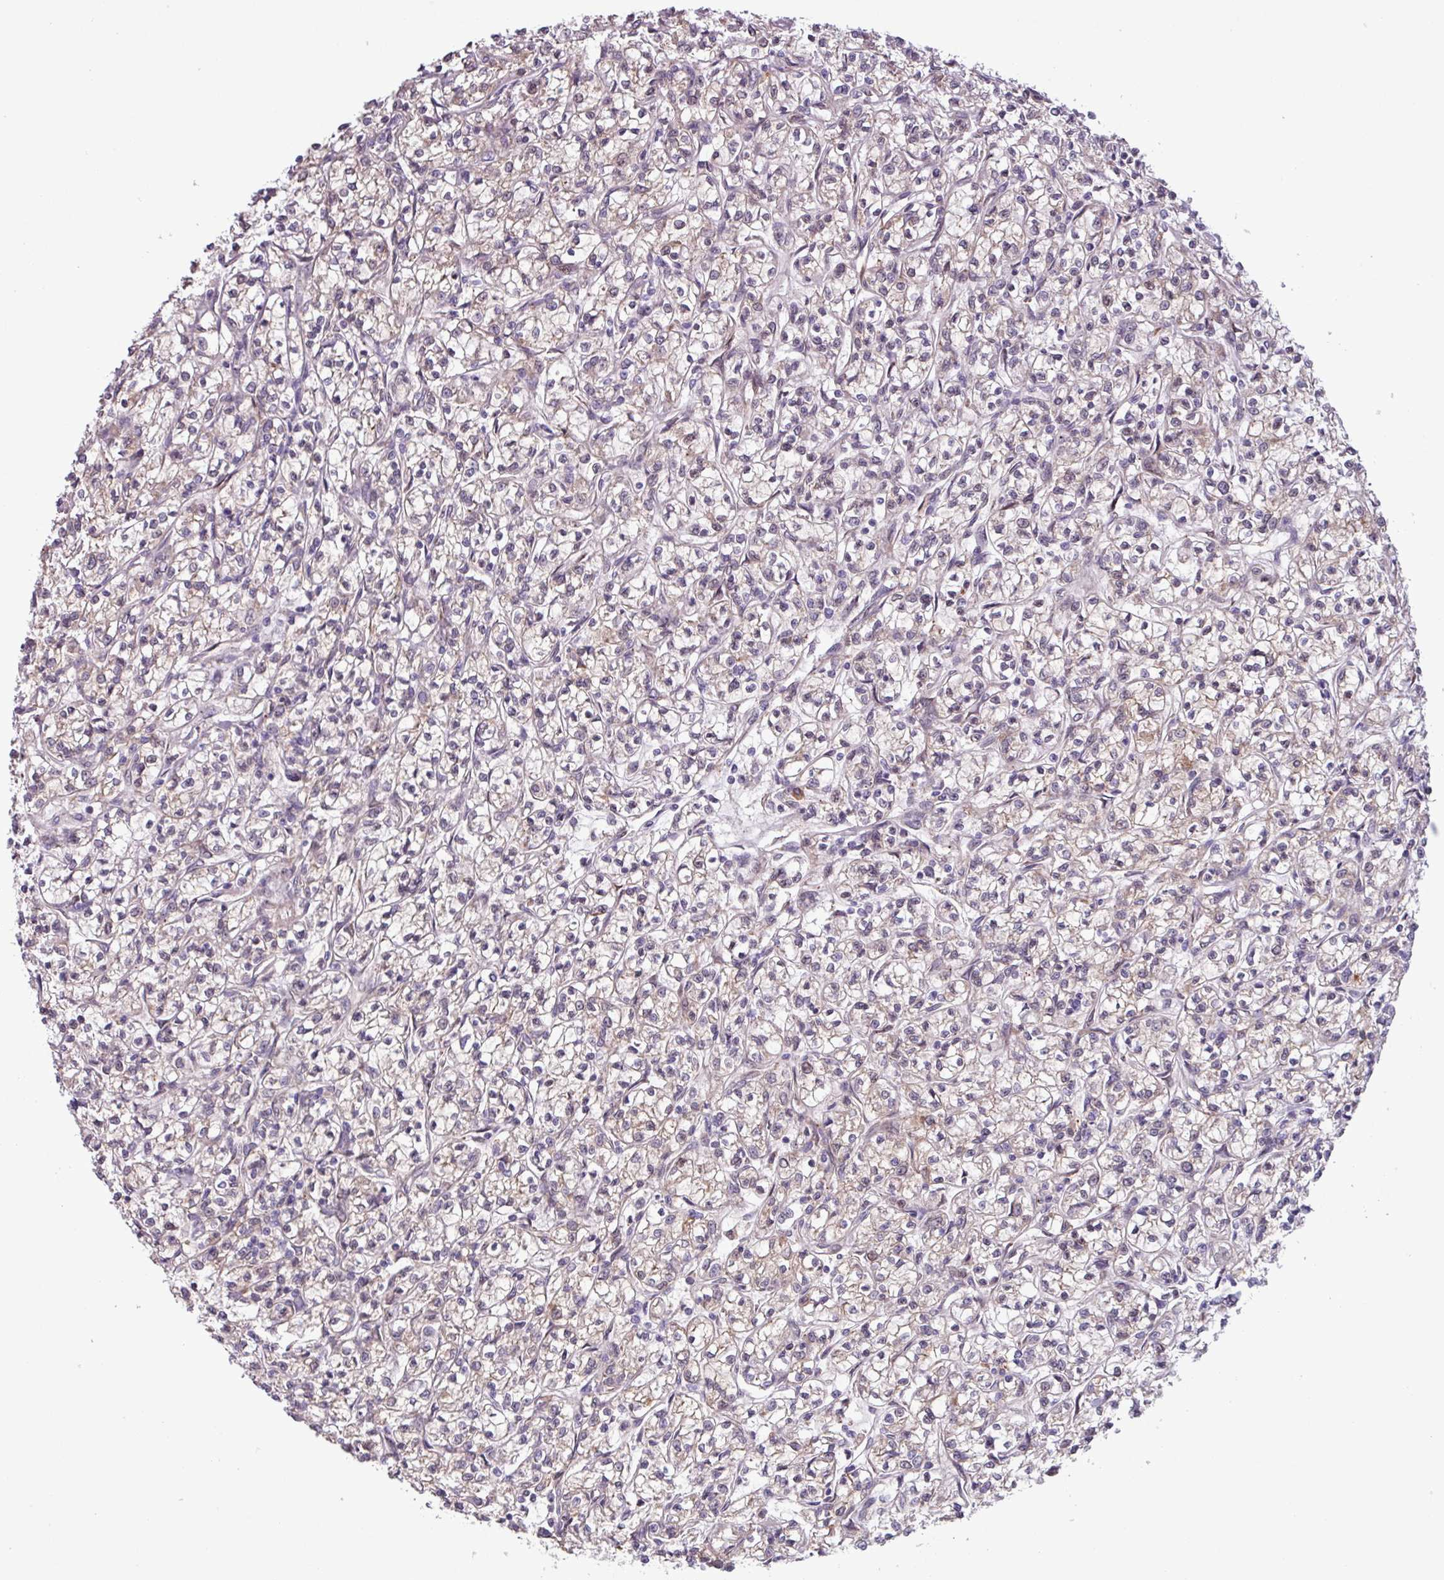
{"staining": {"intensity": "weak", "quantity": "<25%", "location": "cytoplasmic/membranous"}, "tissue": "renal cancer", "cell_type": "Tumor cells", "image_type": "cancer", "snomed": [{"axis": "morphology", "description": "Adenocarcinoma, NOS"}, {"axis": "topography", "description": "Kidney"}], "caption": "Histopathology image shows no protein staining in tumor cells of renal cancer (adenocarcinoma) tissue. (Stains: DAB immunohistochemistry (IHC) with hematoxylin counter stain, Microscopy: brightfield microscopy at high magnification).", "gene": "C20orf27", "patient": {"sex": "female", "age": 59}}